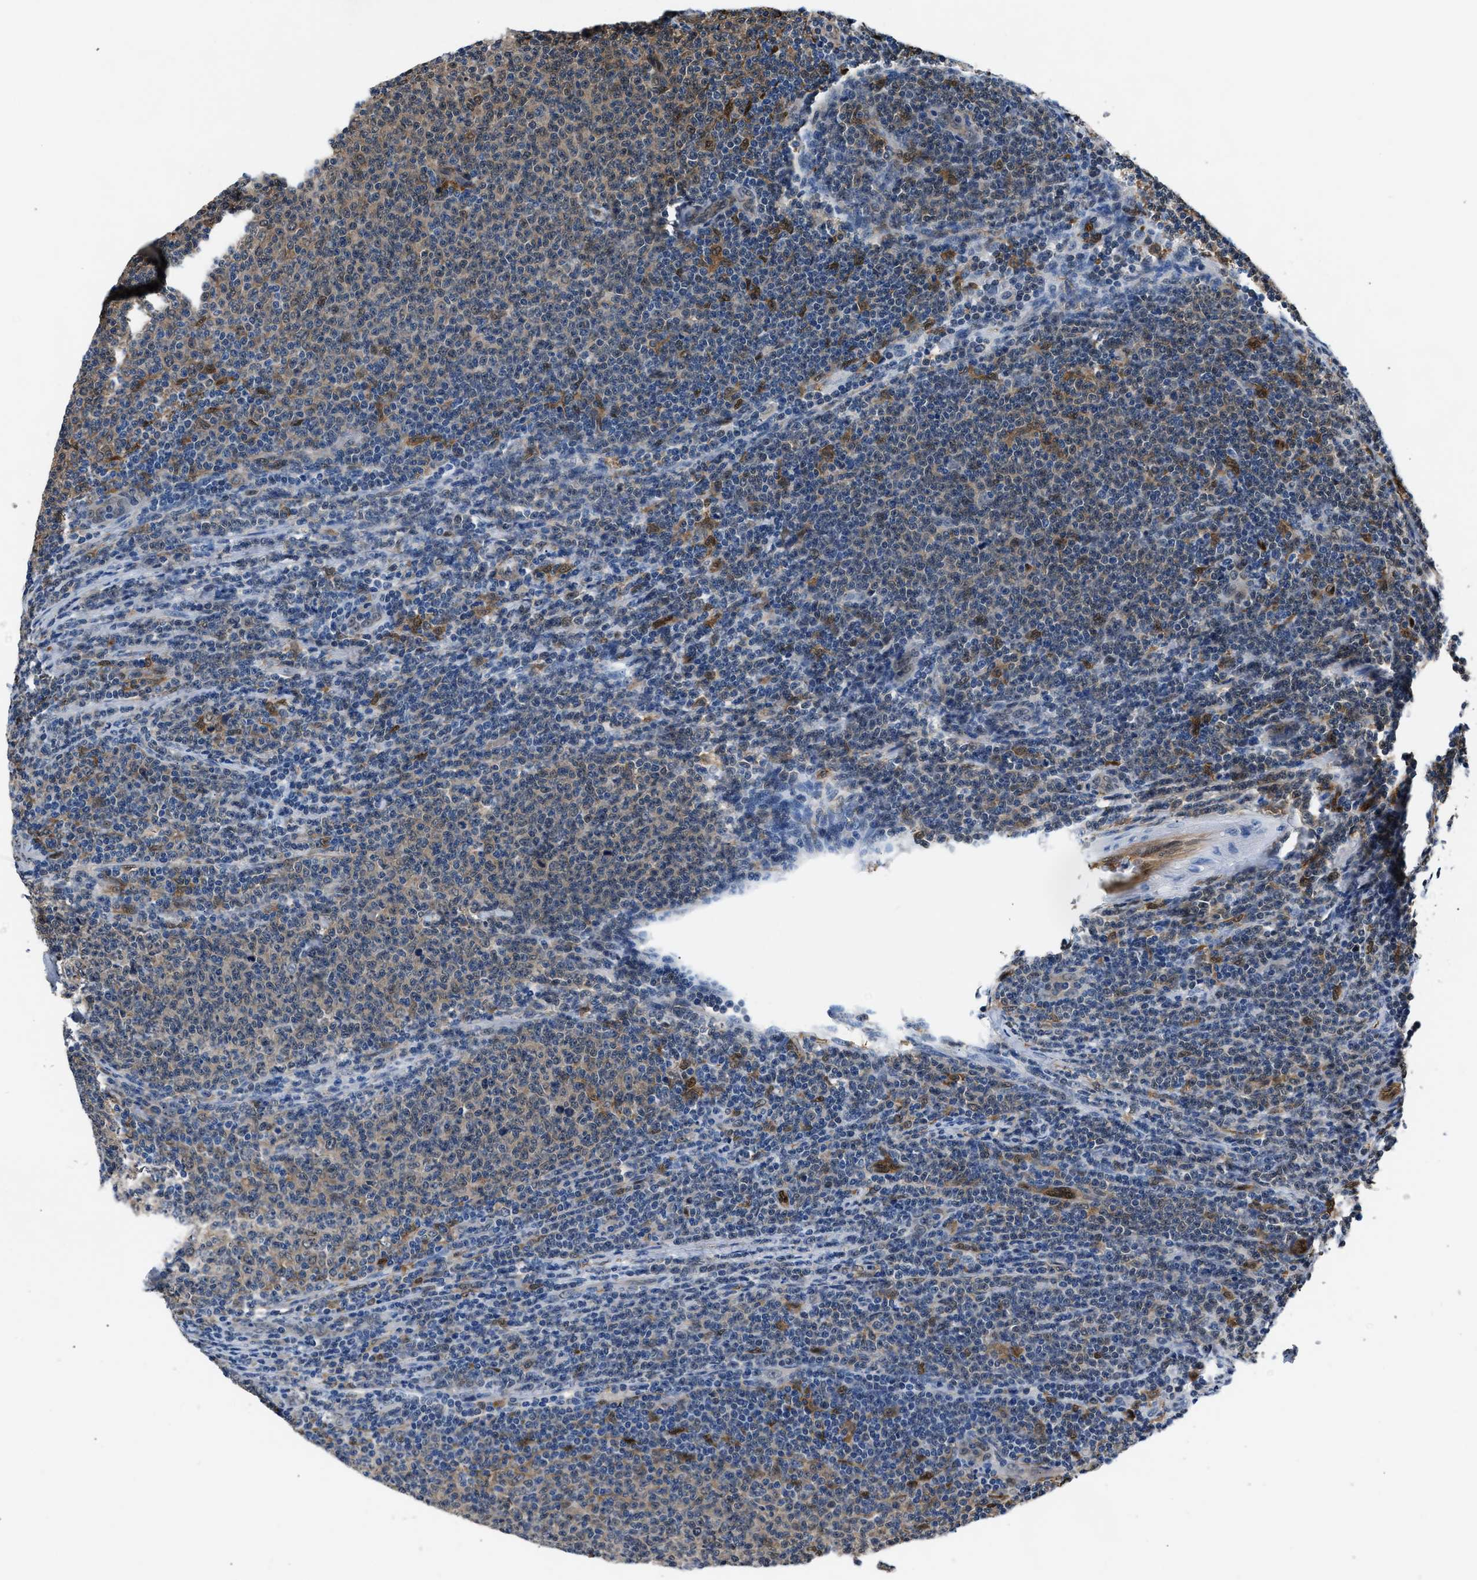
{"staining": {"intensity": "moderate", "quantity": "<25%", "location": "cytoplasmic/membranous"}, "tissue": "lymphoma", "cell_type": "Tumor cells", "image_type": "cancer", "snomed": [{"axis": "morphology", "description": "Malignant lymphoma, non-Hodgkin's type, Low grade"}, {"axis": "topography", "description": "Lymph node"}], "caption": "Low-grade malignant lymphoma, non-Hodgkin's type stained with a protein marker displays moderate staining in tumor cells.", "gene": "PPA1", "patient": {"sex": "male", "age": 66}}